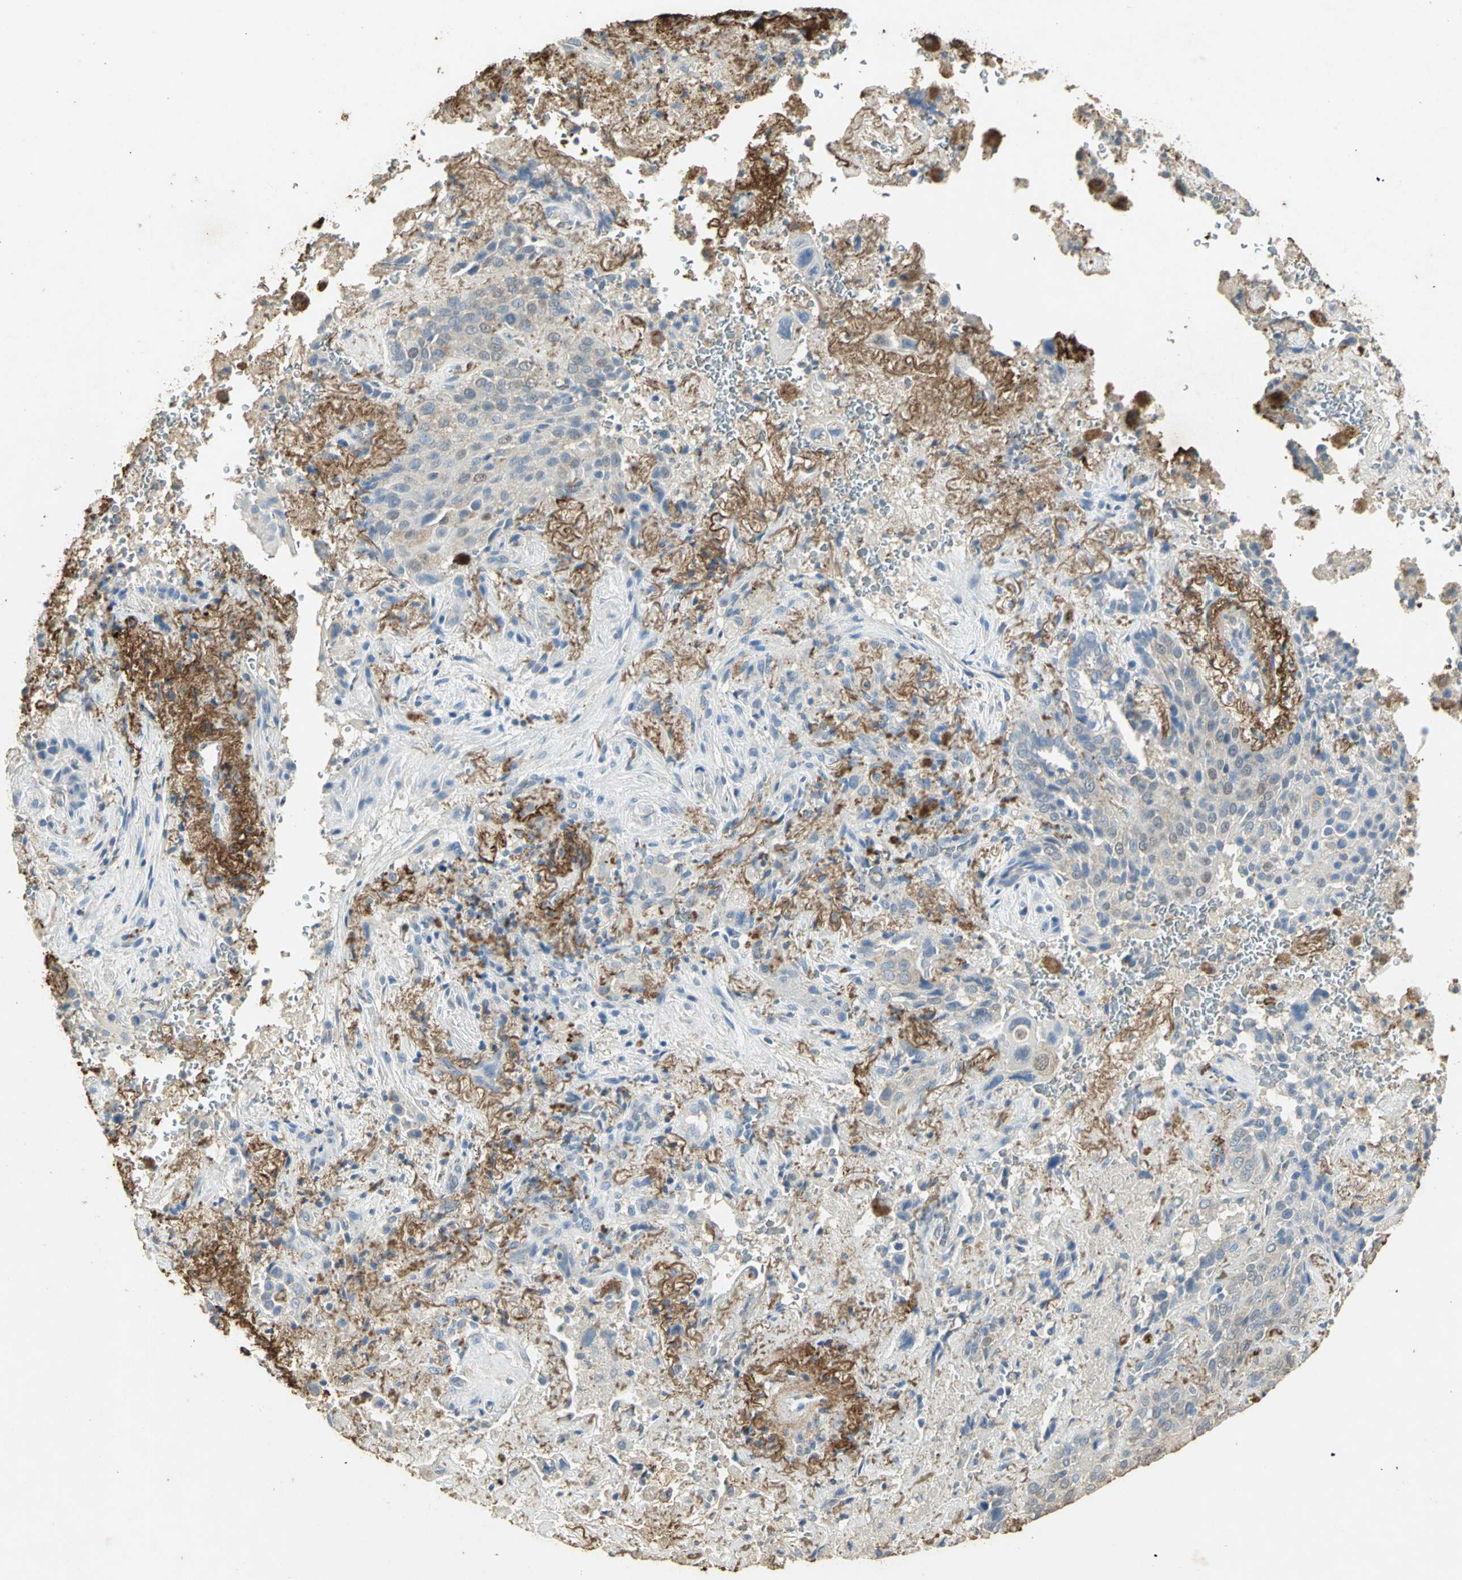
{"staining": {"intensity": "weak", "quantity": "25%-75%", "location": "cytoplasmic/membranous"}, "tissue": "lung cancer", "cell_type": "Tumor cells", "image_type": "cancer", "snomed": [{"axis": "morphology", "description": "Squamous cell carcinoma, NOS"}, {"axis": "topography", "description": "Lung"}], "caption": "A low amount of weak cytoplasmic/membranous positivity is present in approximately 25%-75% of tumor cells in lung squamous cell carcinoma tissue.", "gene": "ASB9", "patient": {"sex": "male", "age": 54}}